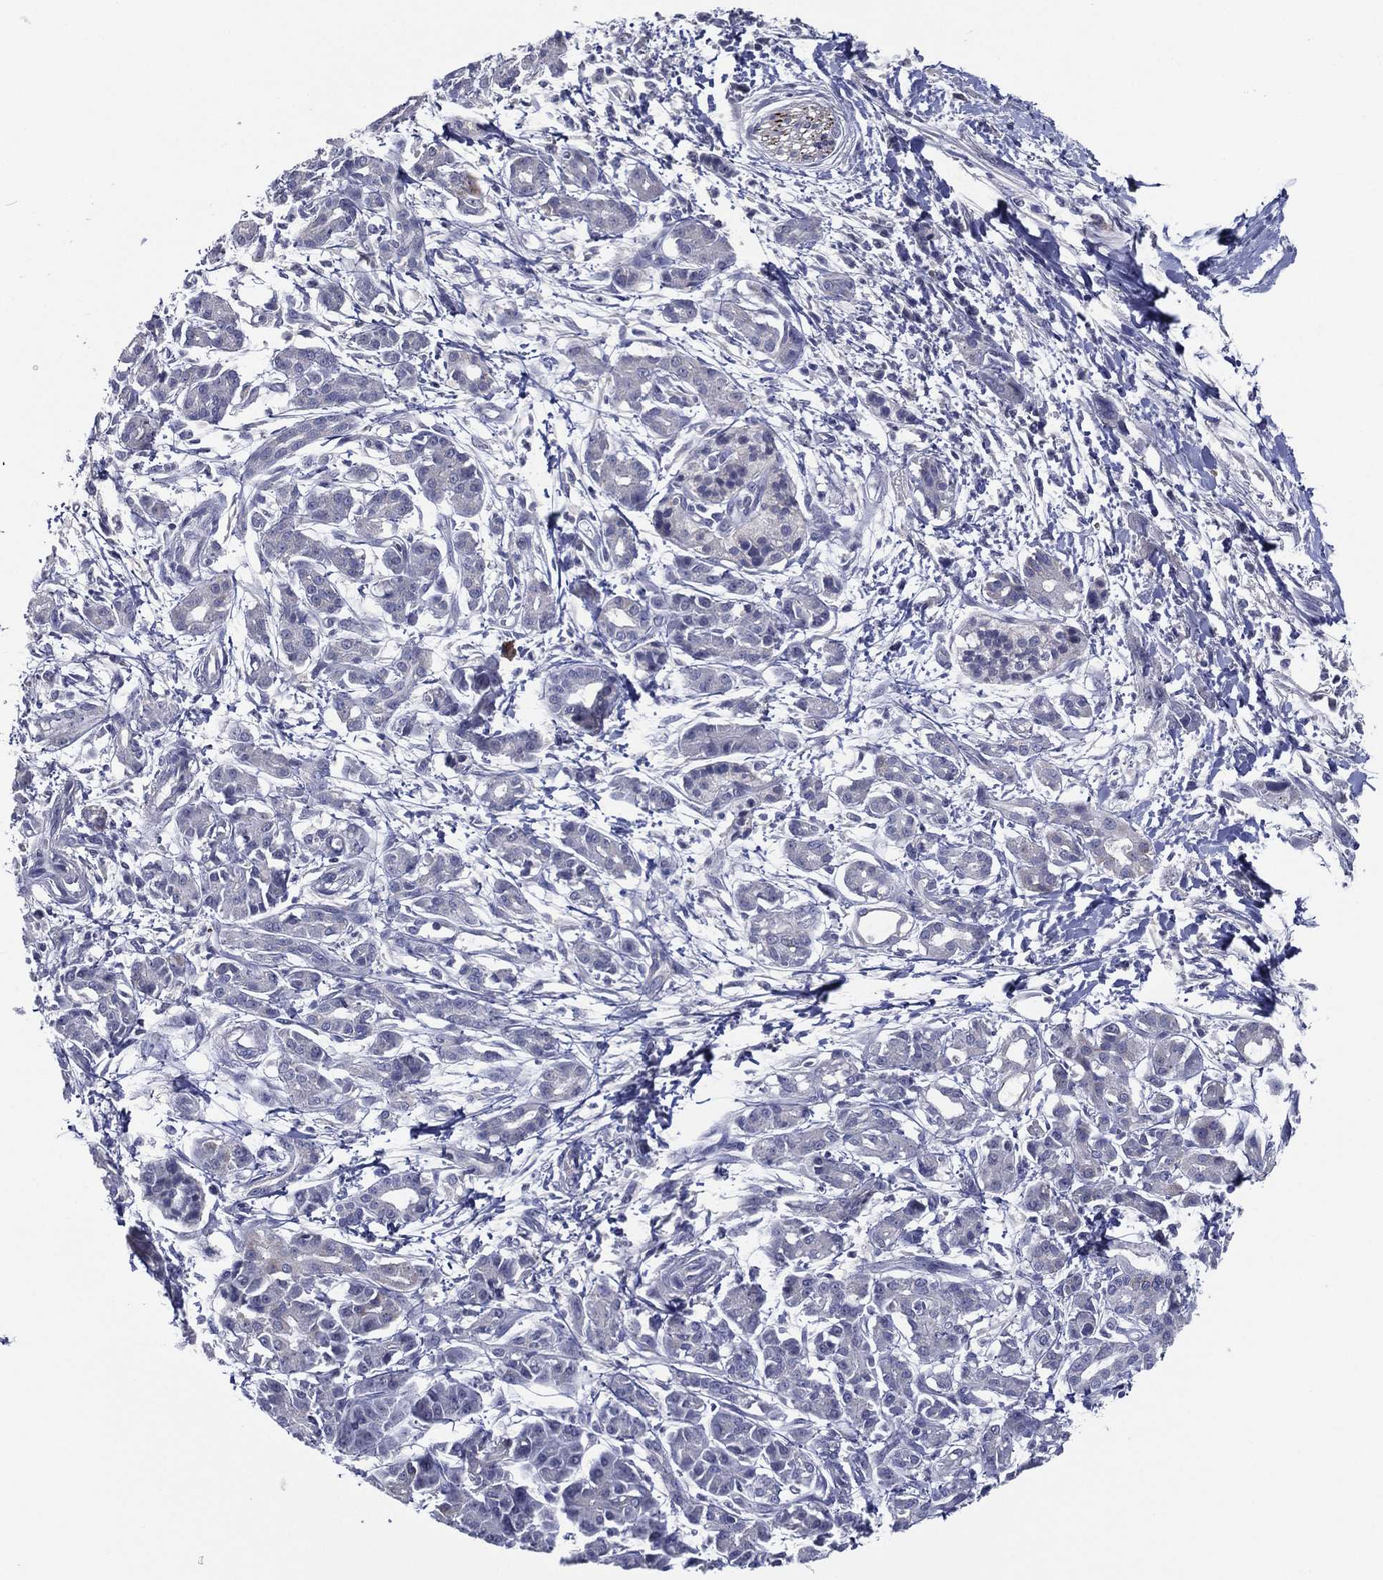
{"staining": {"intensity": "negative", "quantity": "none", "location": "none"}, "tissue": "pancreatic cancer", "cell_type": "Tumor cells", "image_type": "cancer", "snomed": [{"axis": "morphology", "description": "Adenocarcinoma, NOS"}, {"axis": "topography", "description": "Pancreas"}], "caption": "Immunohistochemical staining of human adenocarcinoma (pancreatic) shows no significant positivity in tumor cells.", "gene": "SLC13A4", "patient": {"sex": "male", "age": 72}}